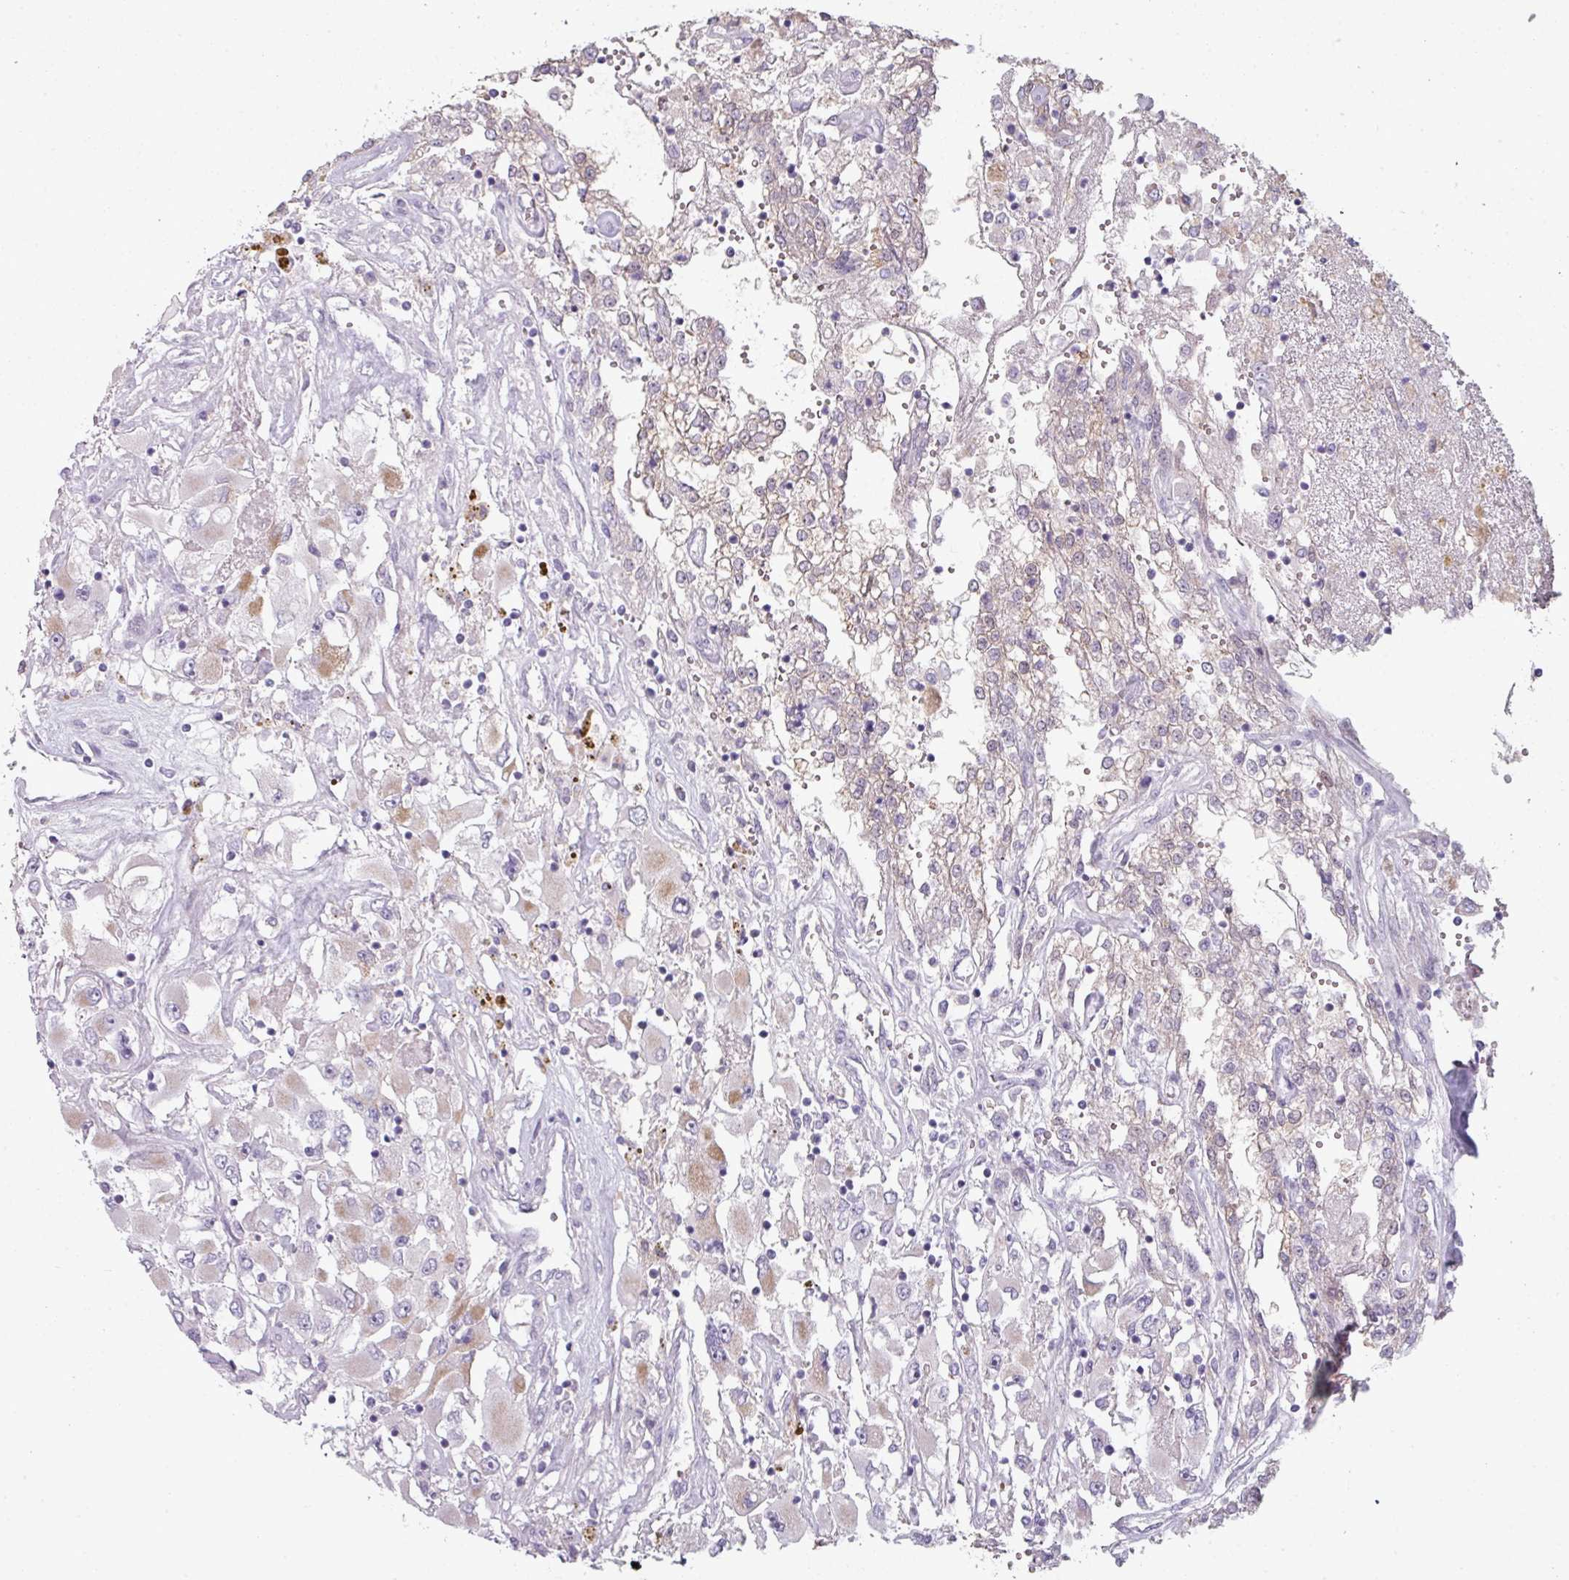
{"staining": {"intensity": "weak", "quantity": "25%-75%", "location": "cytoplasmic/membranous"}, "tissue": "renal cancer", "cell_type": "Tumor cells", "image_type": "cancer", "snomed": [{"axis": "morphology", "description": "Adenocarcinoma, NOS"}, {"axis": "topography", "description": "Kidney"}], "caption": "A brown stain shows weak cytoplasmic/membranous staining of a protein in adenocarcinoma (renal) tumor cells.", "gene": "ZNF615", "patient": {"sex": "female", "age": 72}}